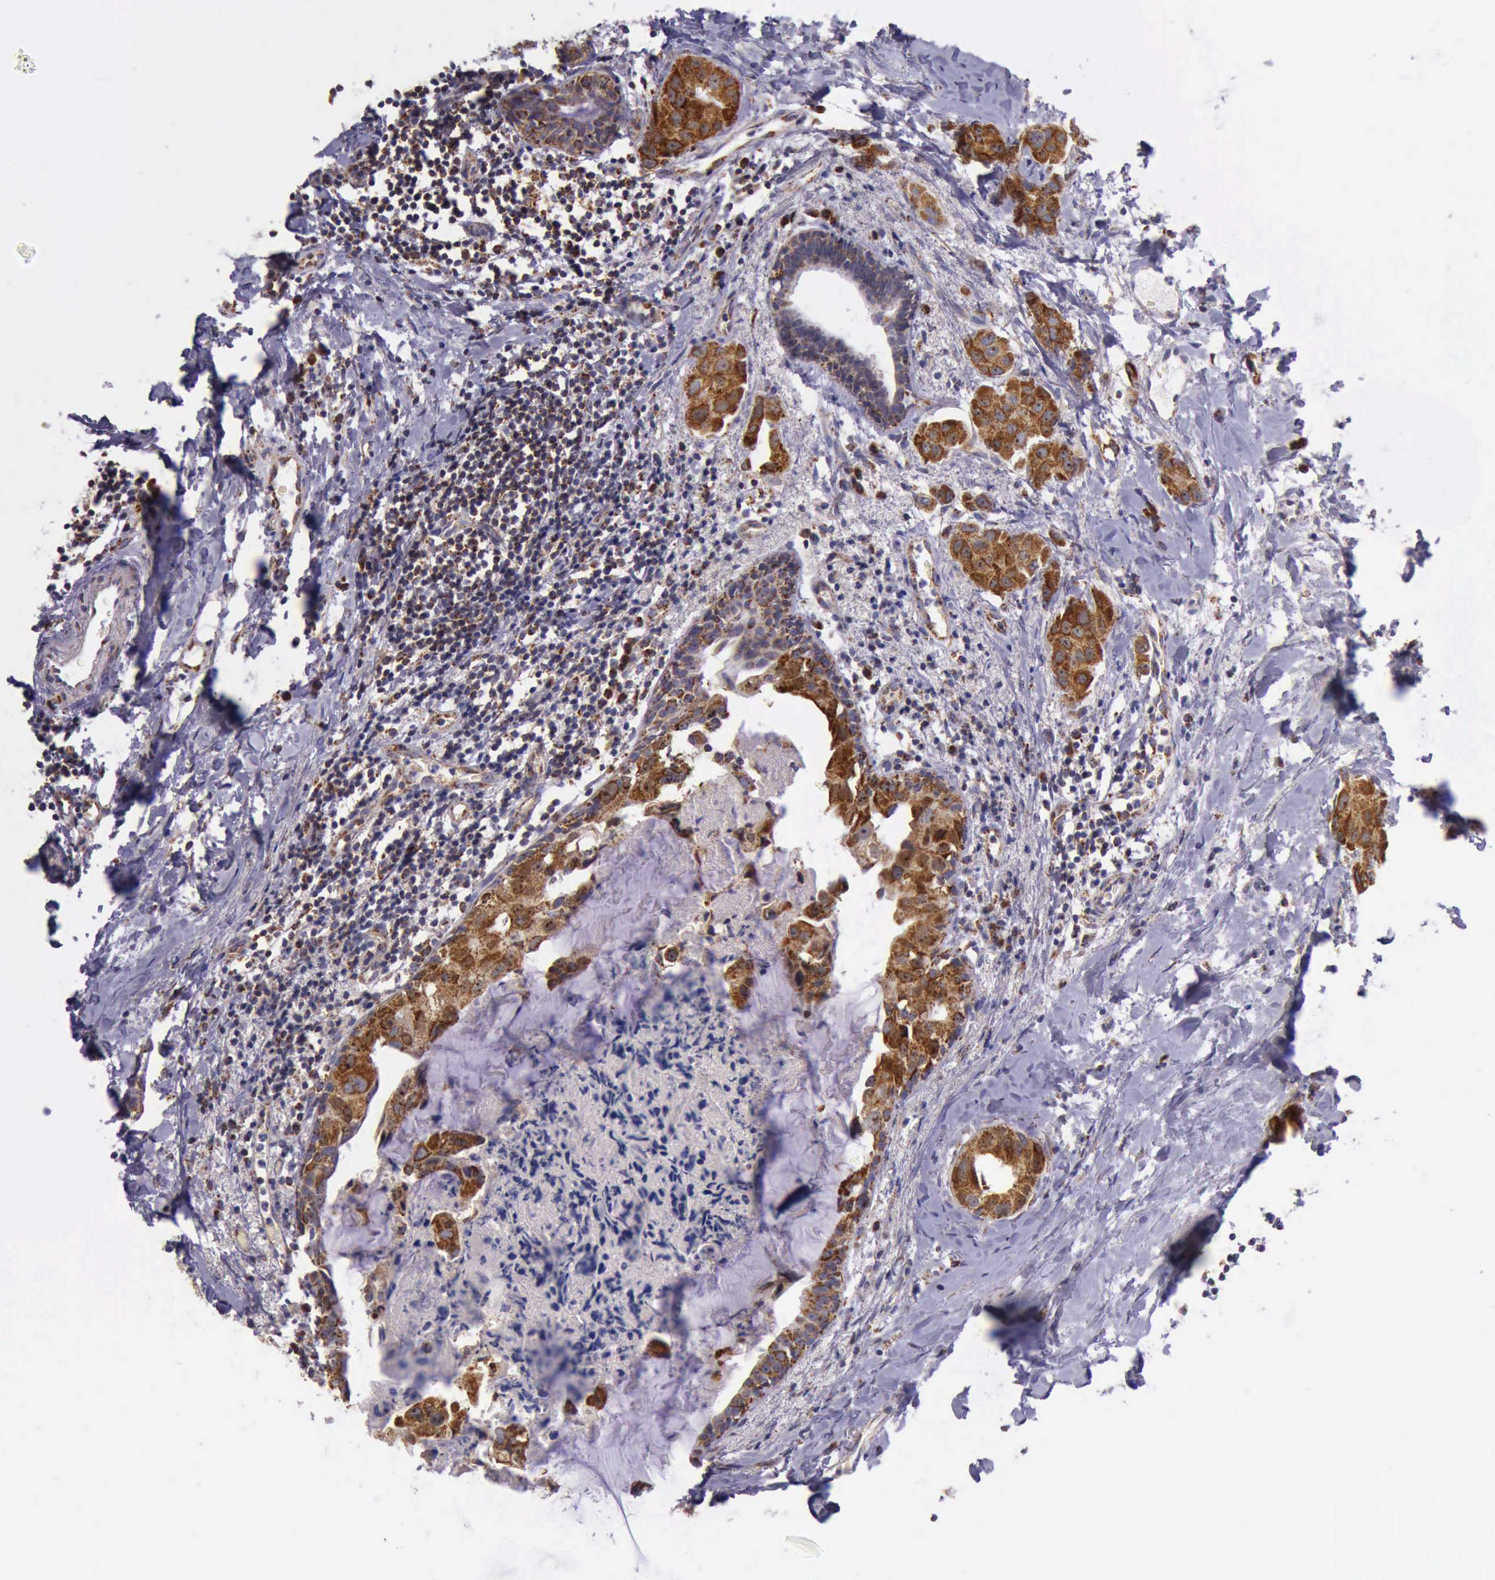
{"staining": {"intensity": "strong", "quantity": ">75%", "location": "cytoplasmic/membranous"}, "tissue": "breast cancer", "cell_type": "Tumor cells", "image_type": "cancer", "snomed": [{"axis": "morphology", "description": "Duct carcinoma"}, {"axis": "topography", "description": "Breast"}], "caption": "An image of human breast intraductal carcinoma stained for a protein exhibits strong cytoplasmic/membranous brown staining in tumor cells.", "gene": "TXN2", "patient": {"sex": "female", "age": 40}}